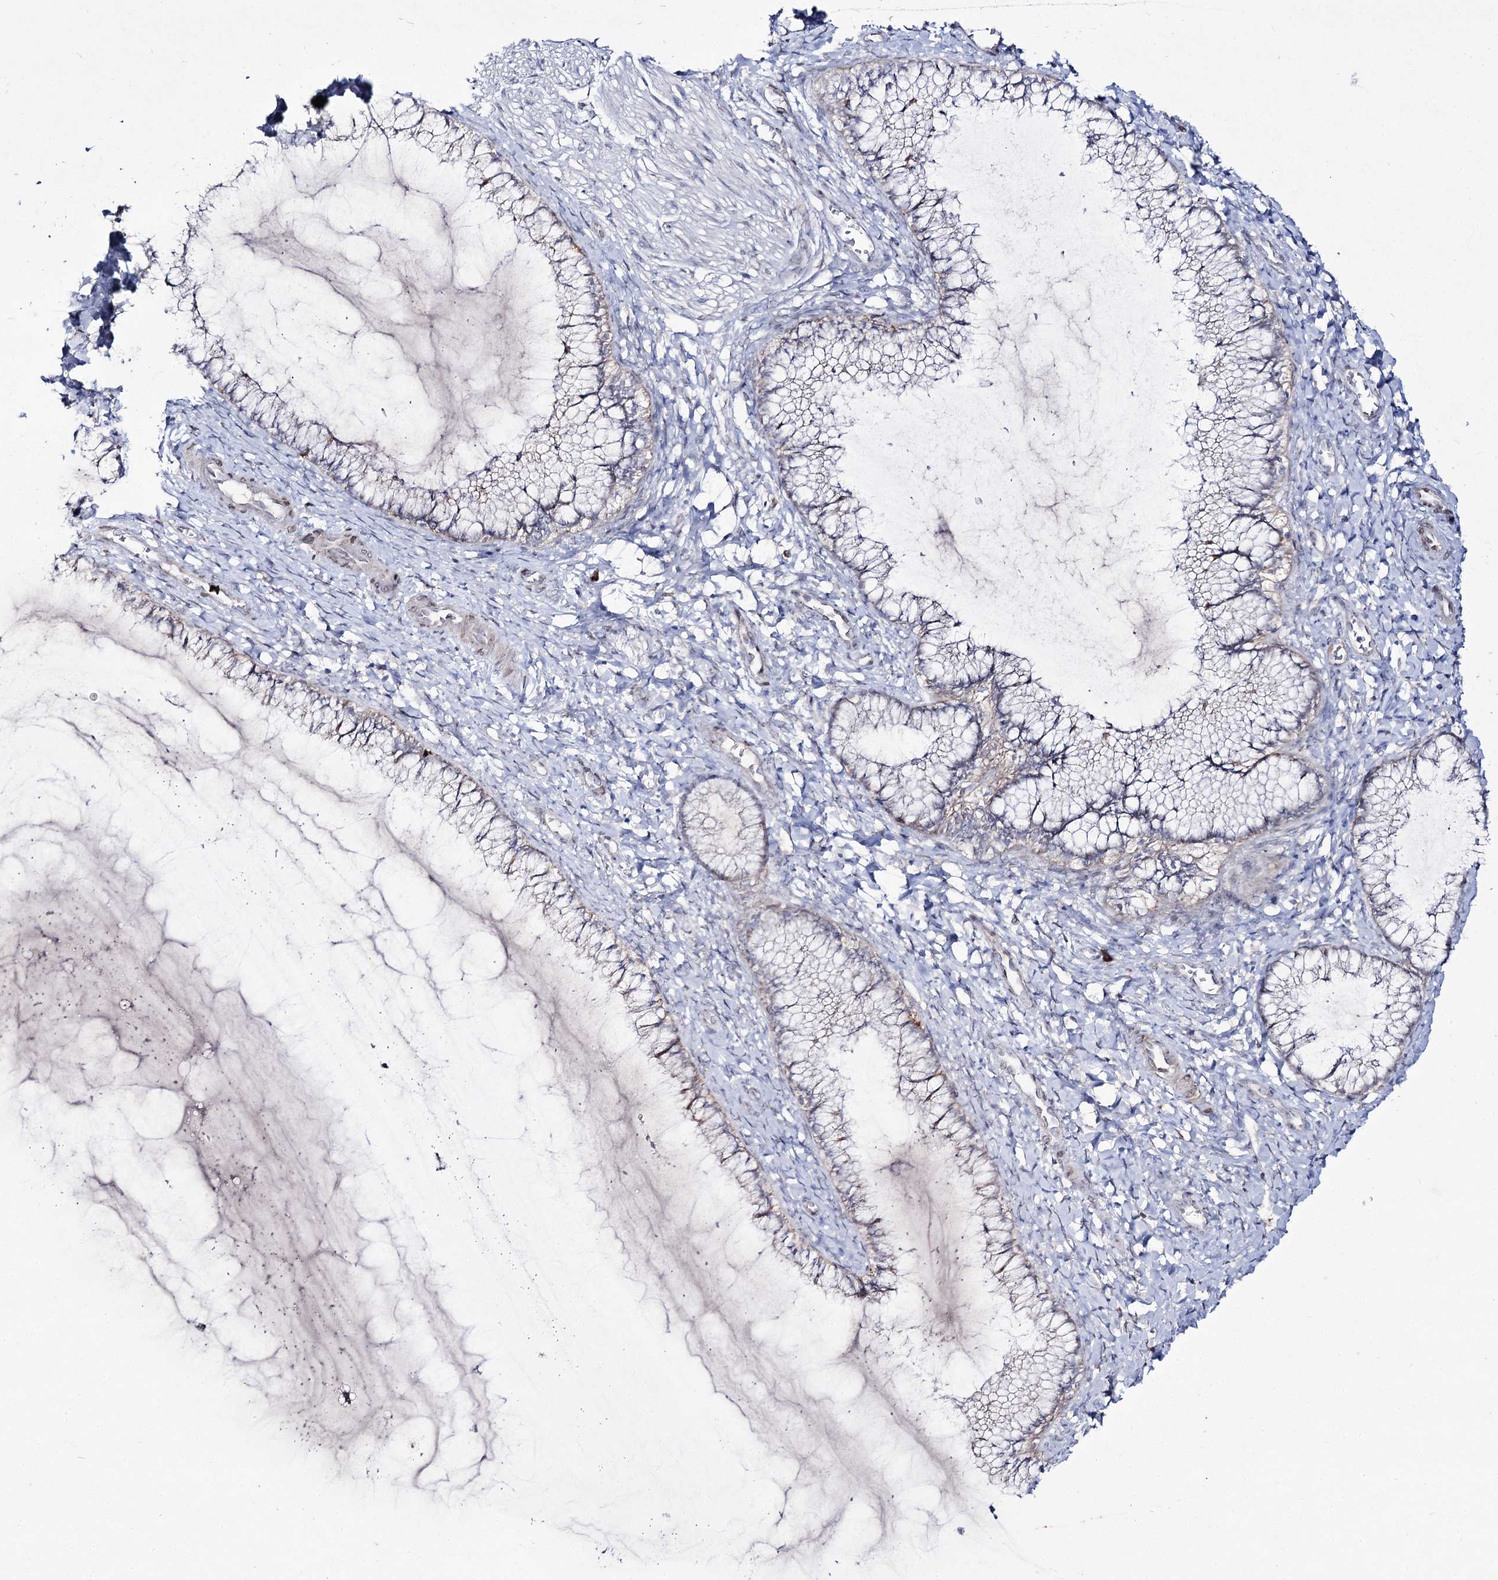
{"staining": {"intensity": "negative", "quantity": "none", "location": "none"}, "tissue": "cervix", "cell_type": "Glandular cells", "image_type": "normal", "snomed": [{"axis": "morphology", "description": "Normal tissue, NOS"}, {"axis": "morphology", "description": "Adenocarcinoma, NOS"}, {"axis": "topography", "description": "Cervix"}], "caption": "The photomicrograph reveals no significant staining in glandular cells of cervix.", "gene": "C11orf80", "patient": {"sex": "female", "age": 29}}